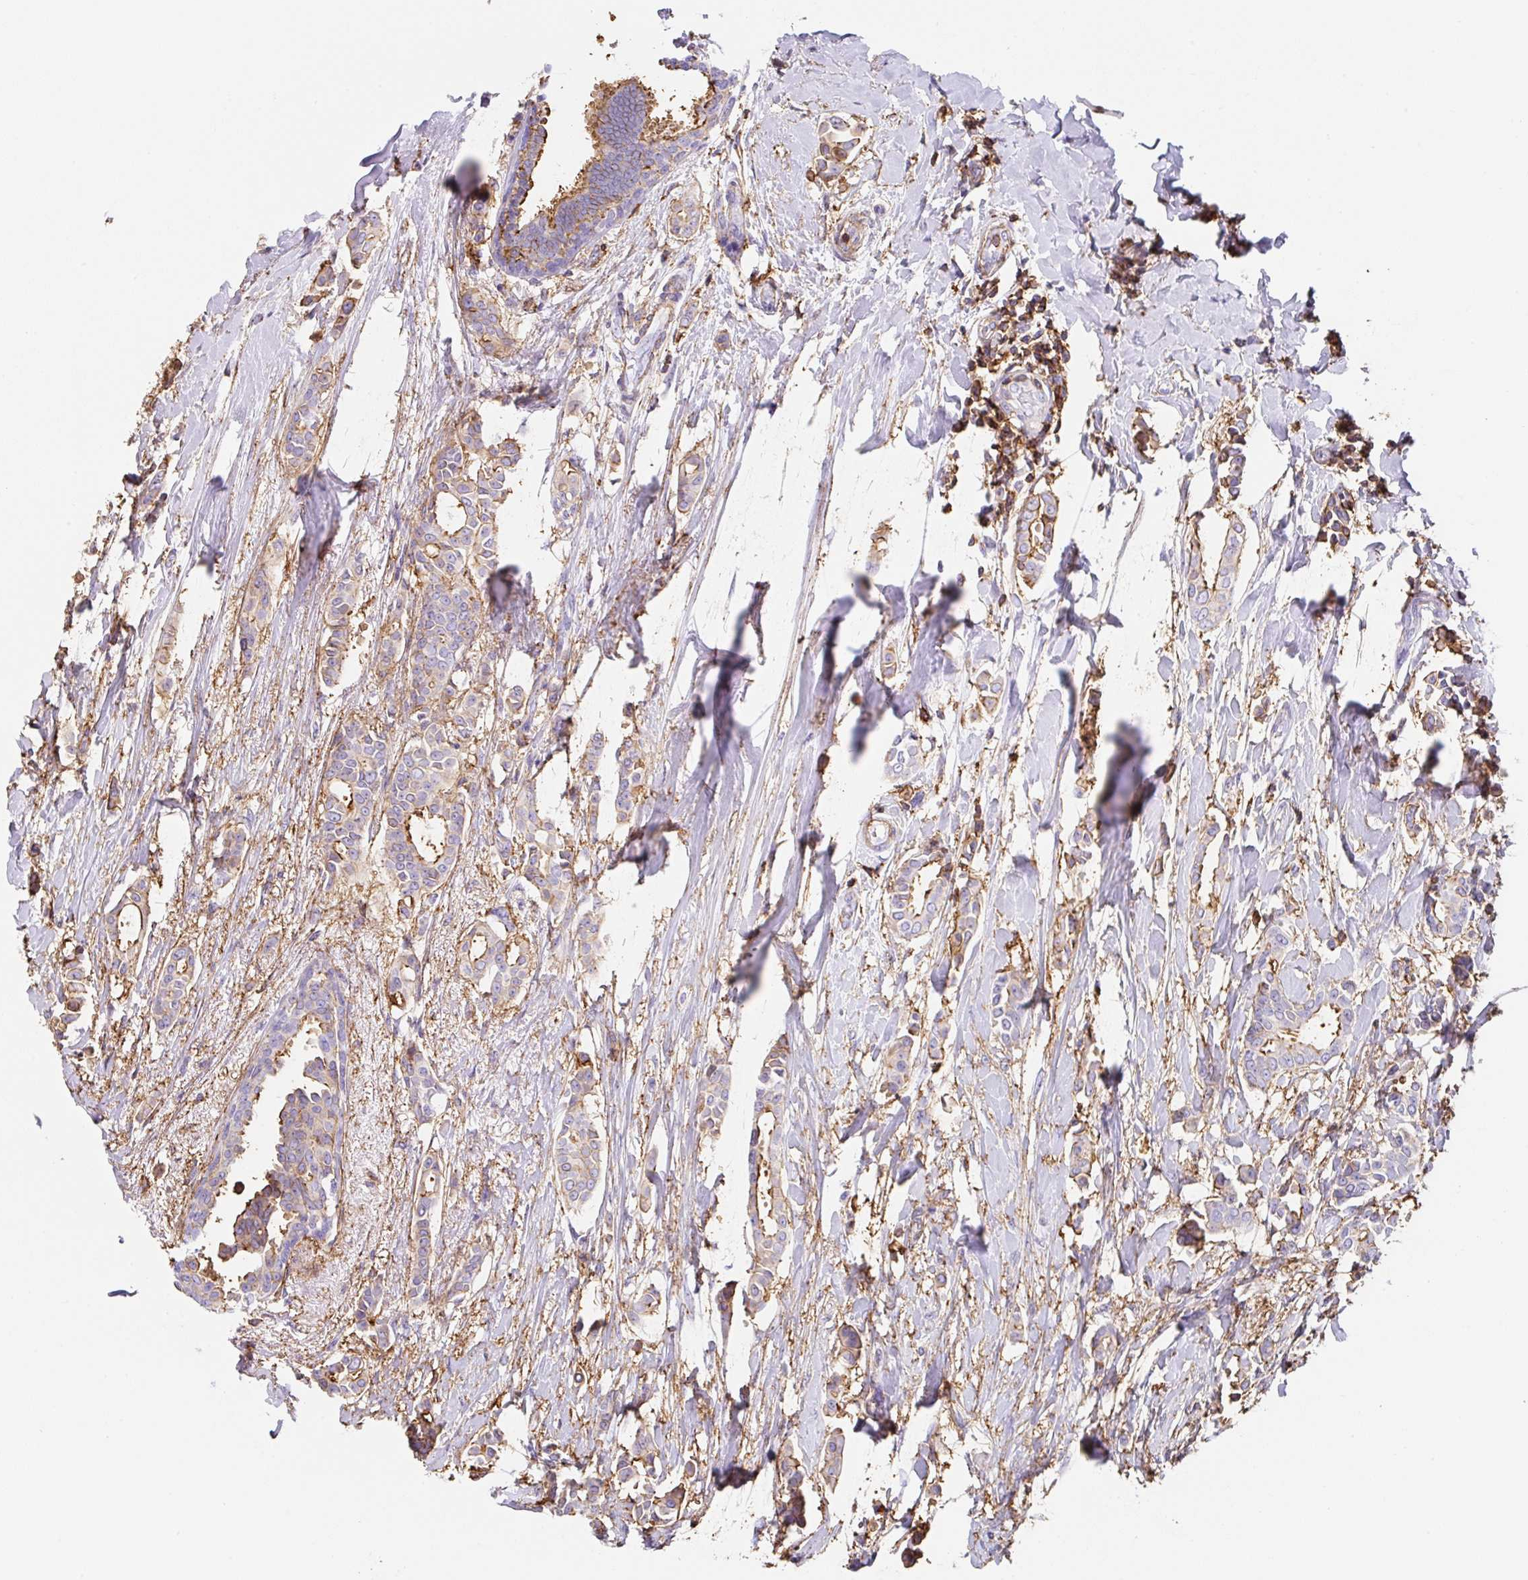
{"staining": {"intensity": "moderate", "quantity": ">75%", "location": "cytoplasmic/membranous"}, "tissue": "breast cancer", "cell_type": "Tumor cells", "image_type": "cancer", "snomed": [{"axis": "morphology", "description": "Duct carcinoma"}, {"axis": "topography", "description": "Breast"}], "caption": "This micrograph demonstrates immunohistochemistry staining of human infiltrating ductal carcinoma (breast), with medium moderate cytoplasmic/membranous positivity in about >75% of tumor cells.", "gene": "MTTP", "patient": {"sex": "female", "age": 64}}